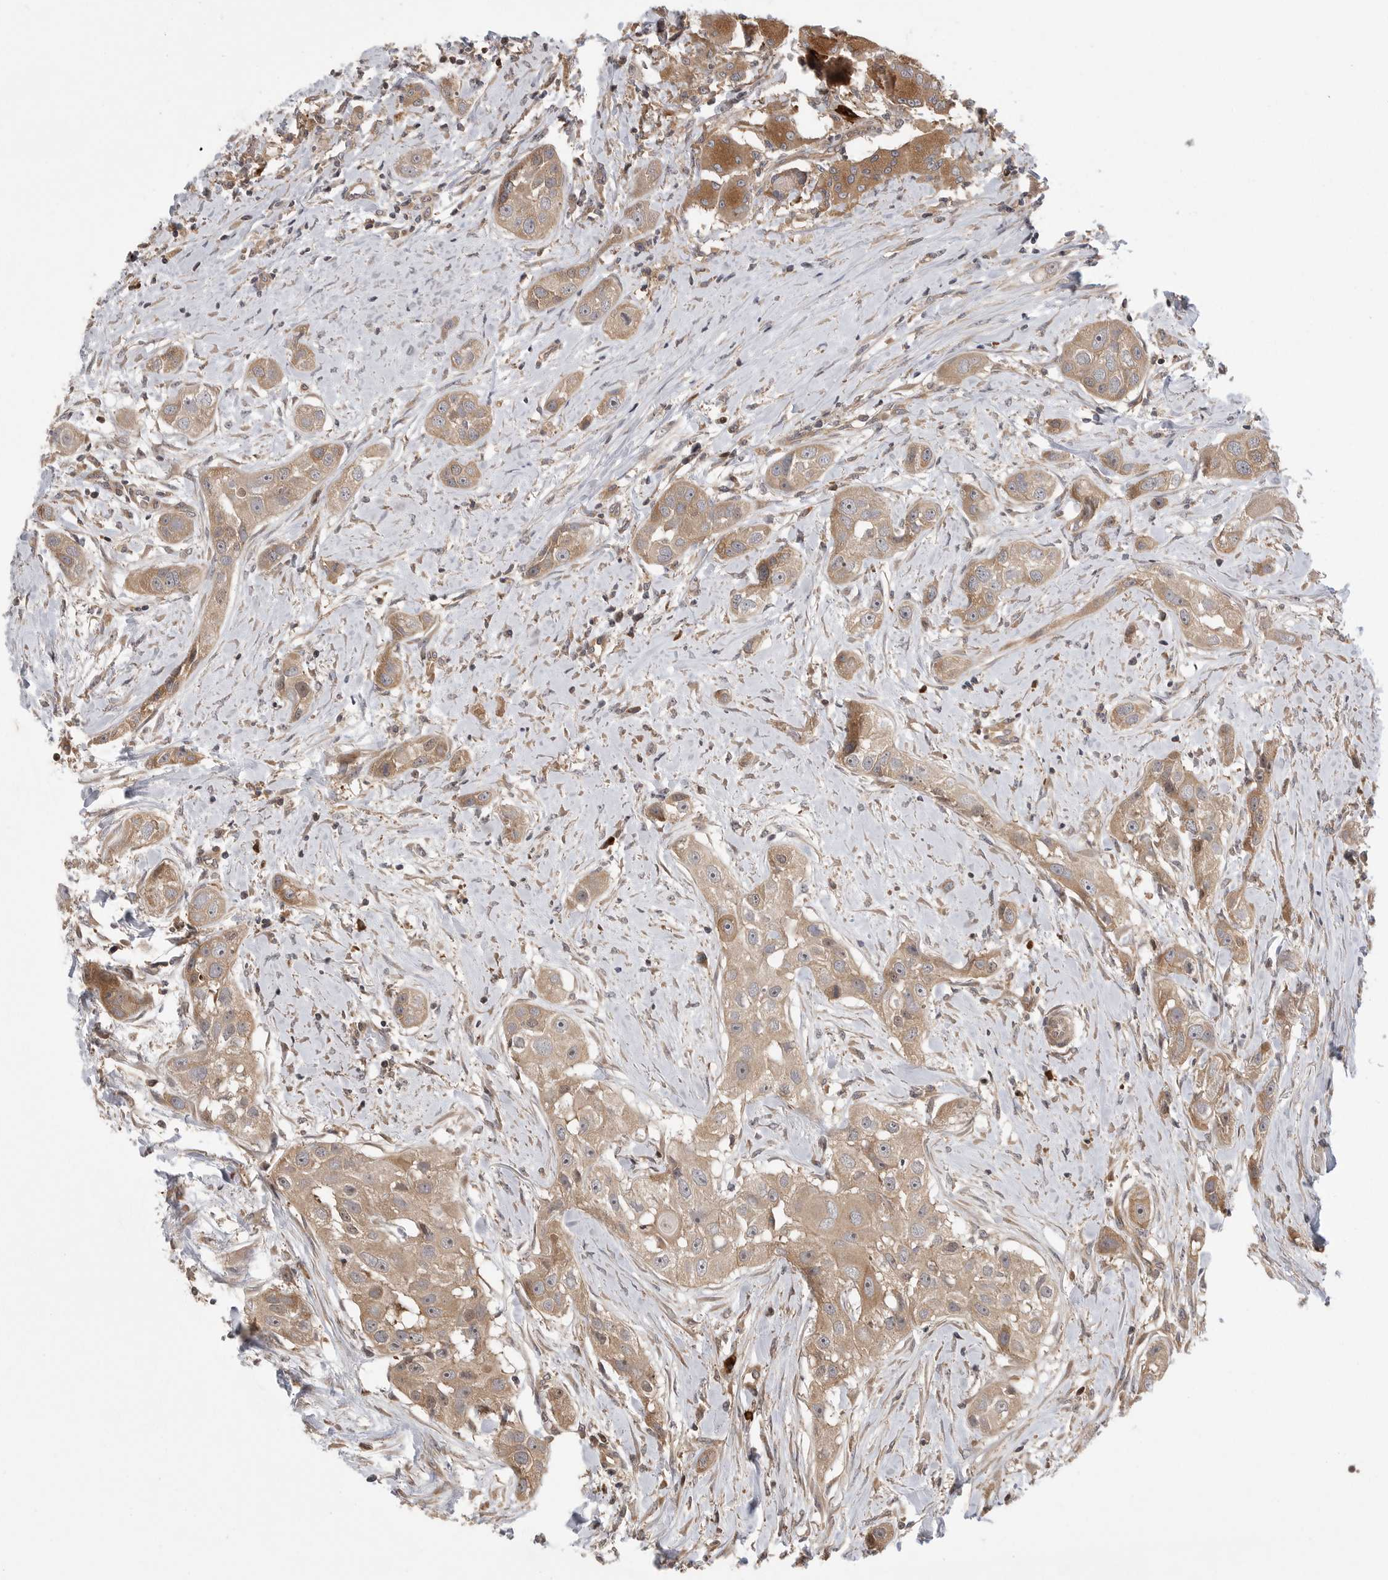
{"staining": {"intensity": "moderate", "quantity": ">75%", "location": "cytoplasmic/membranous"}, "tissue": "head and neck cancer", "cell_type": "Tumor cells", "image_type": "cancer", "snomed": [{"axis": "morphology", "description": "Normal tissue, NOS"}, {"axis": "morphology", "description": "Squamous cell carcinoma, NOS"}, {"axis": "topography", "description": "Skeletal muscle"}, {"axis": "topography", "description": "Head-Neck"}], "caption": "Human squamous cell carcinoma (head and neck) stained with a brown dye exhibits moderate cytoplasmic/membranous positive staining in about >75% of tumor cells.", "gene": "OXR1", "patient": {"sex": "male", "age": 51}}